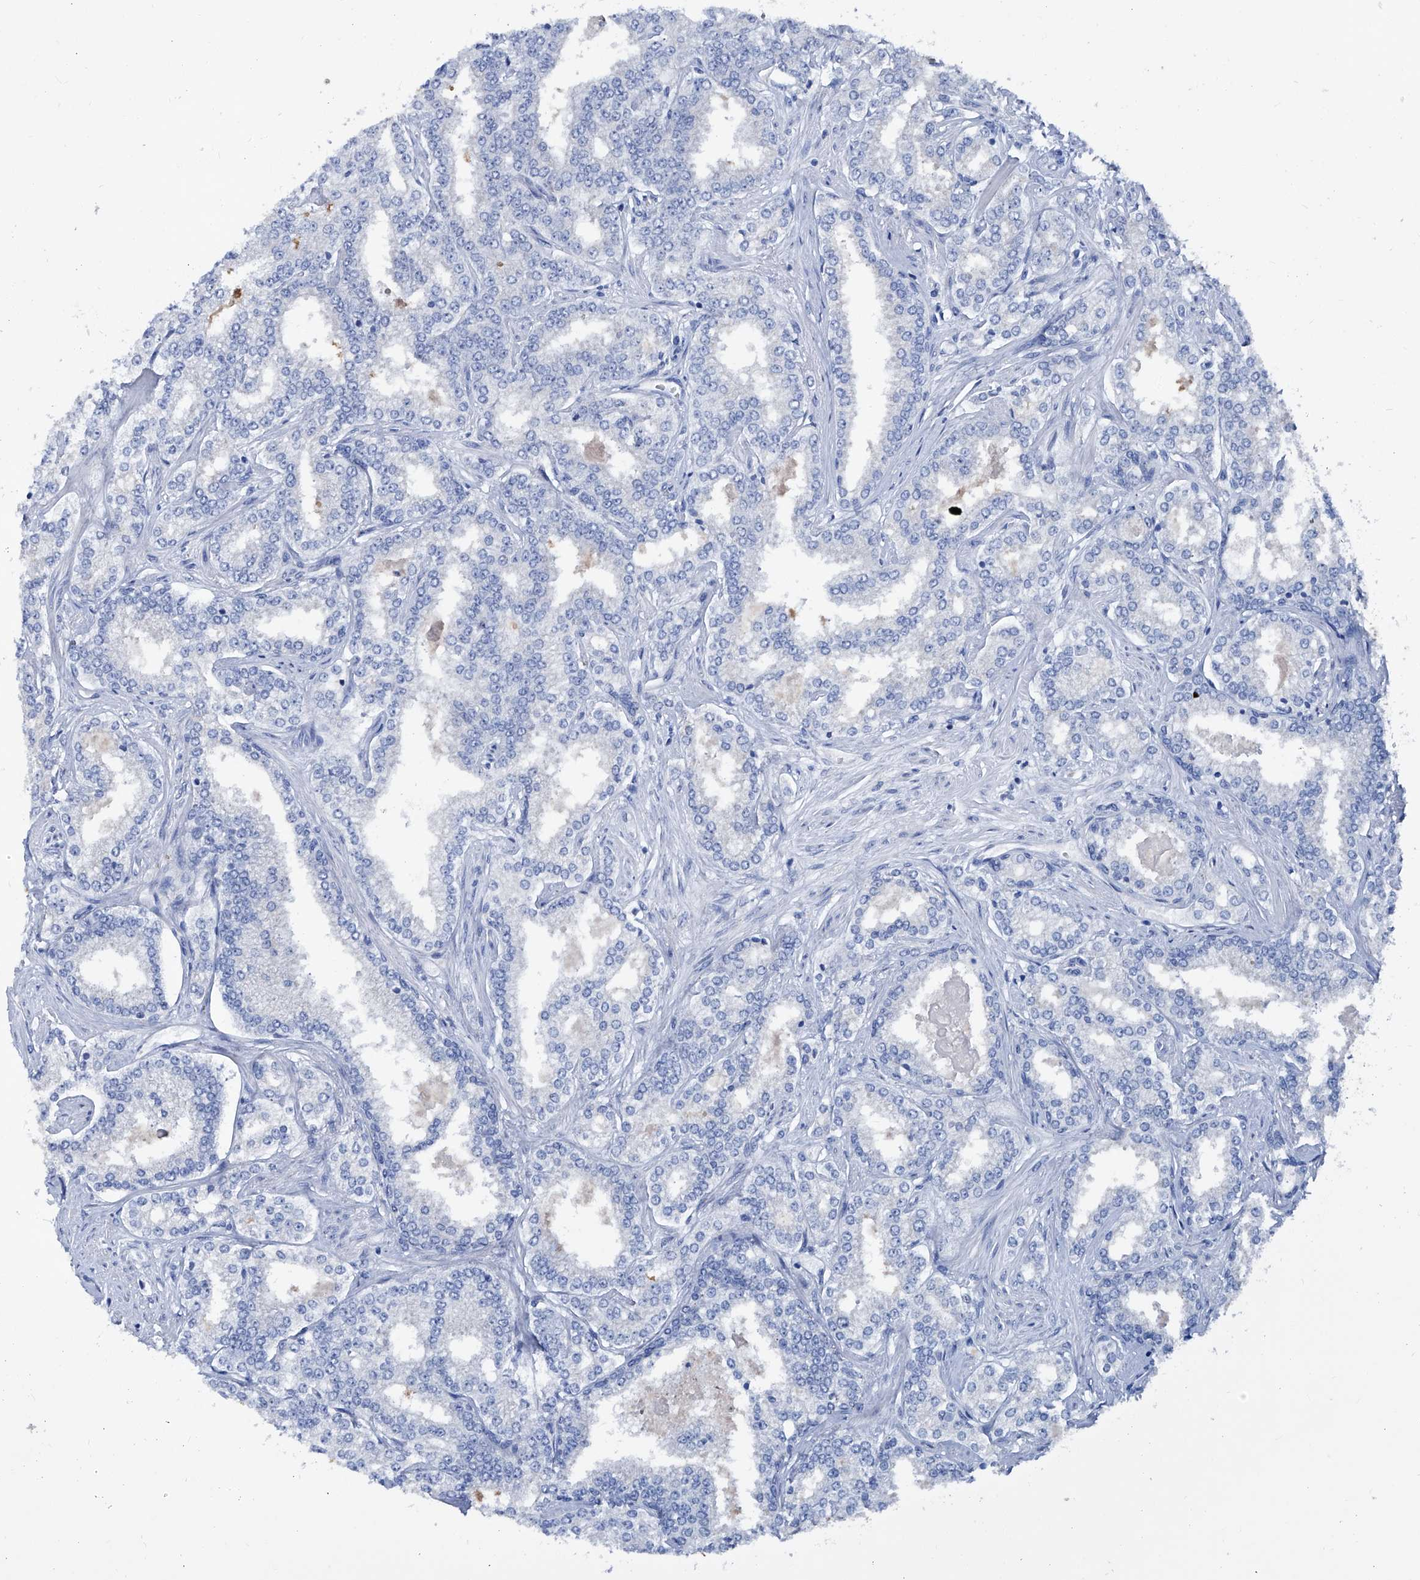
{"staining": {"intensity": "negative", "quantity": "none", "location": "none"}, "tissue": "prostate cancer", "cell_type": "Tumor cells", "image_type": "cancer", "snomed": [{"axis": "morphology", "description": "Normal tissue, NOS"}, {"axis": "morphology", "description": "Adenocarcinoma, High grade"}, {"axis": "topography", "description": "Prostate"}], "caption": "Tumor cells are negative for protein expression in human prostate cancer. The staining was performed using DAB to visualize the protein expression in brown, while the nuclei were stained in blue with hematoxylin (Magnification: 20x).", "gene": "KLHL17", "patient": {"sex": "male", "age": 83}}